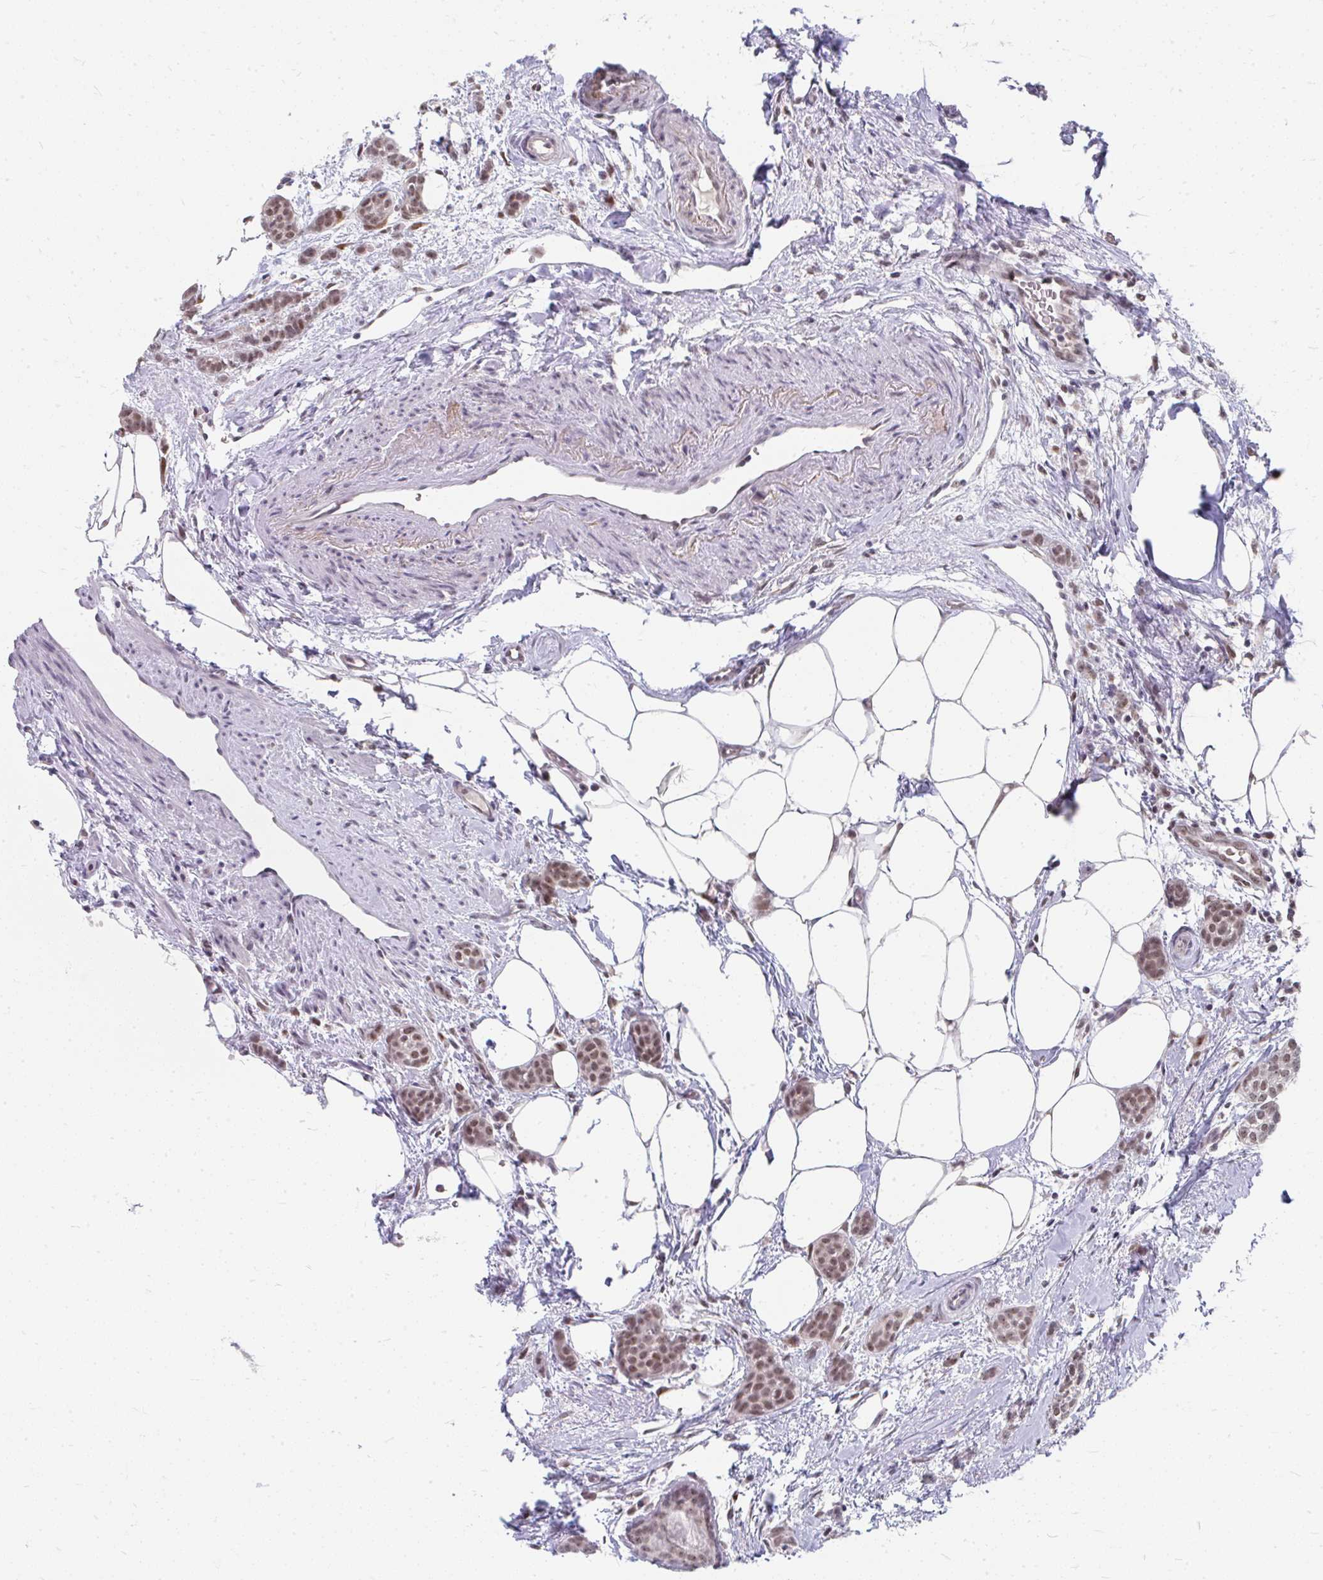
{"staining": {"intensity": "moderate", "quantity": ">75%", "location": "nuclear"}, "tissue": "breast cancer", "cell_type": "Tumor cells", "image_type": "cancer", "snomed": [{"axis": "morphology", "description": "Duct carcinoma"}, {"axis": "topography", "description": "Breast"}], "caption": "This is an image of IHC staining of breast invasive ductal carcinoma, which shows moderate expression in the nuclear of tumor cells.", "gene": "GTF2H1", "patient": {"sex": "female", "age": 72}}